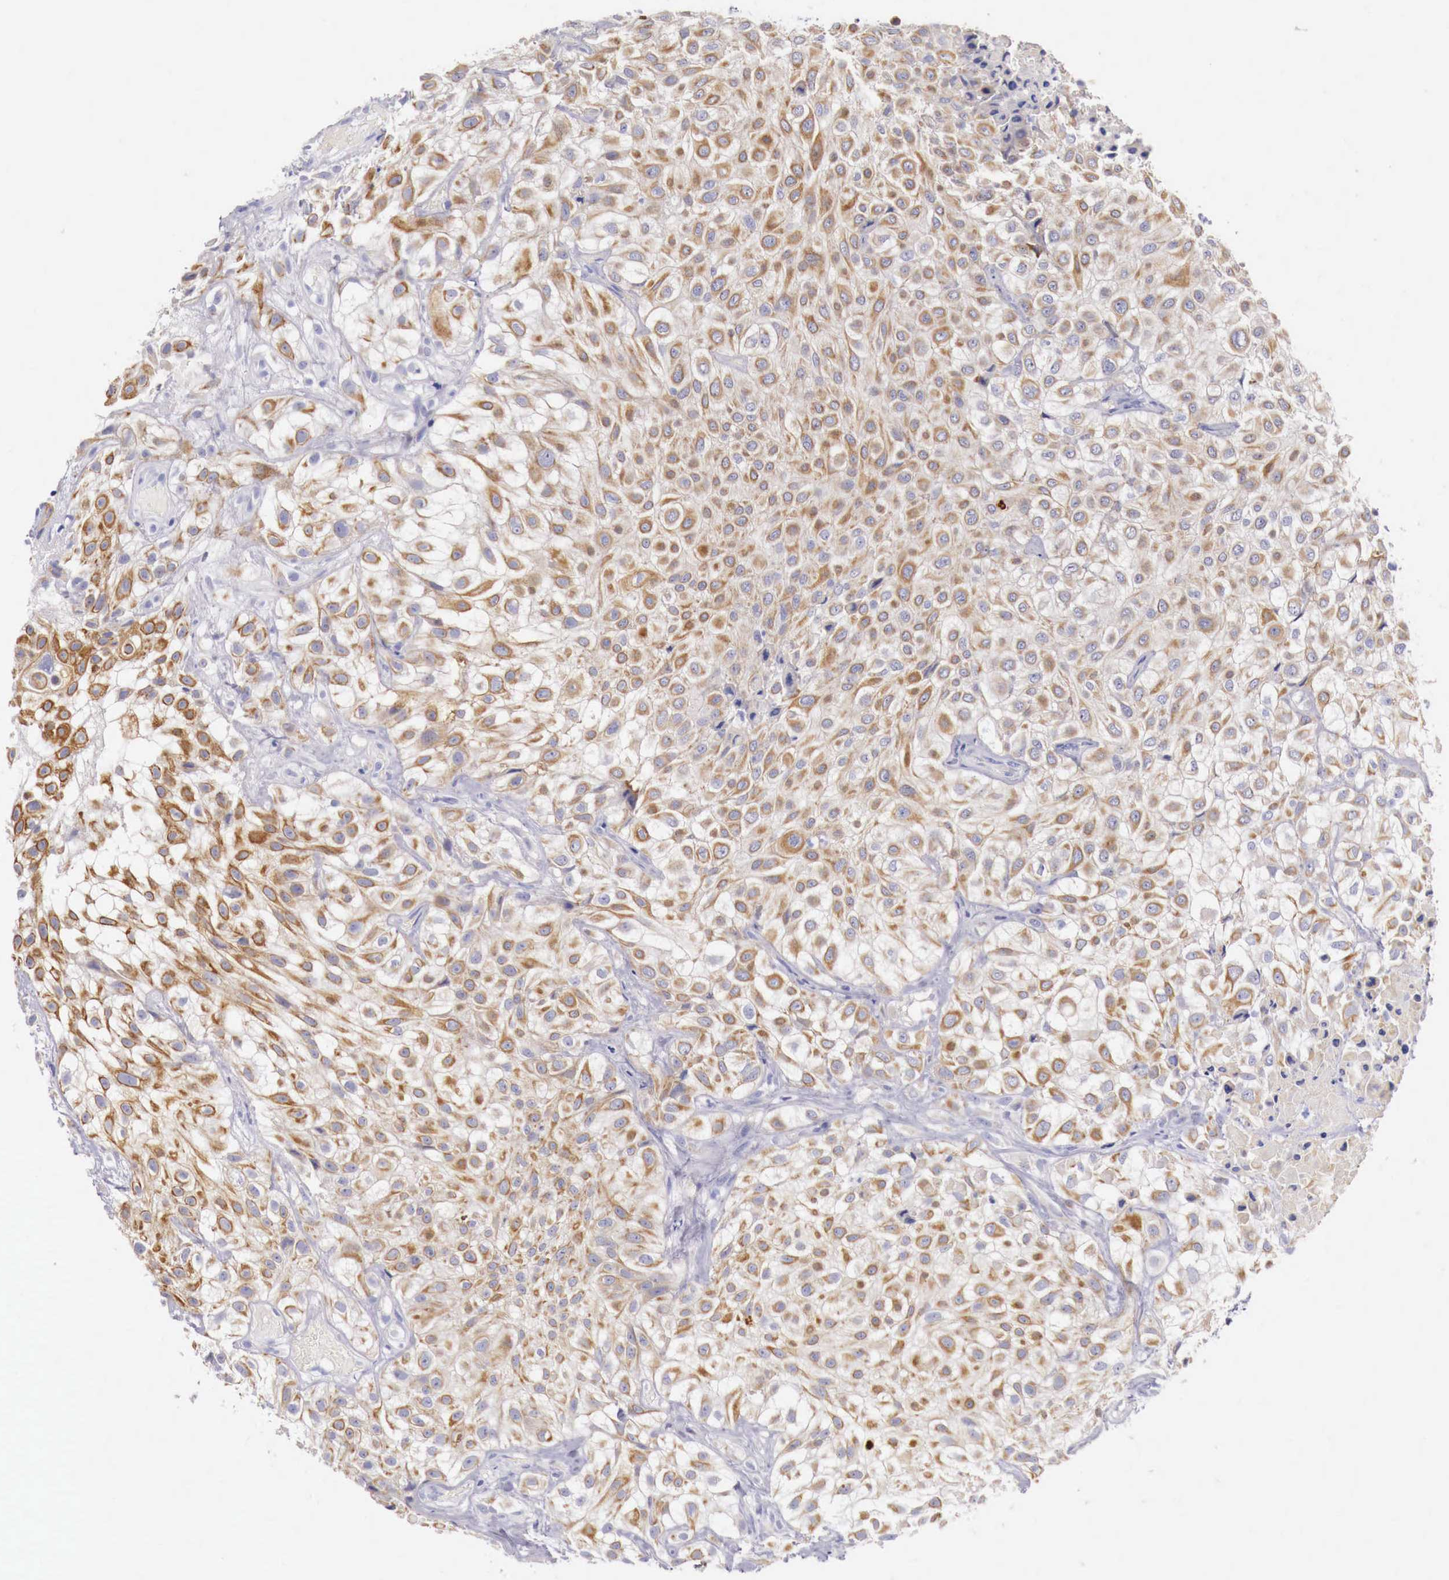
{"staining": {"intensity": "moderate", "quantity": ">75%", "location": "cytoplasmic/membranous"}, "tissue": "urothelial cancer", "cell_type": "Tumor cells", "image_type": "cancer", "snomed": [{"axis": "morphology", "description": "Urothelial carcinoma, High grade"}, {"axis": "topography", "description": "Urinary bladder"}], "caption": "Protein expression analysis of urothelial cancer shows moderate cytoplasmic/membranous expression in approximately >75% of tumor cells.", "gene": "NREP", "patient": {"sex": "male", "age": 56}}